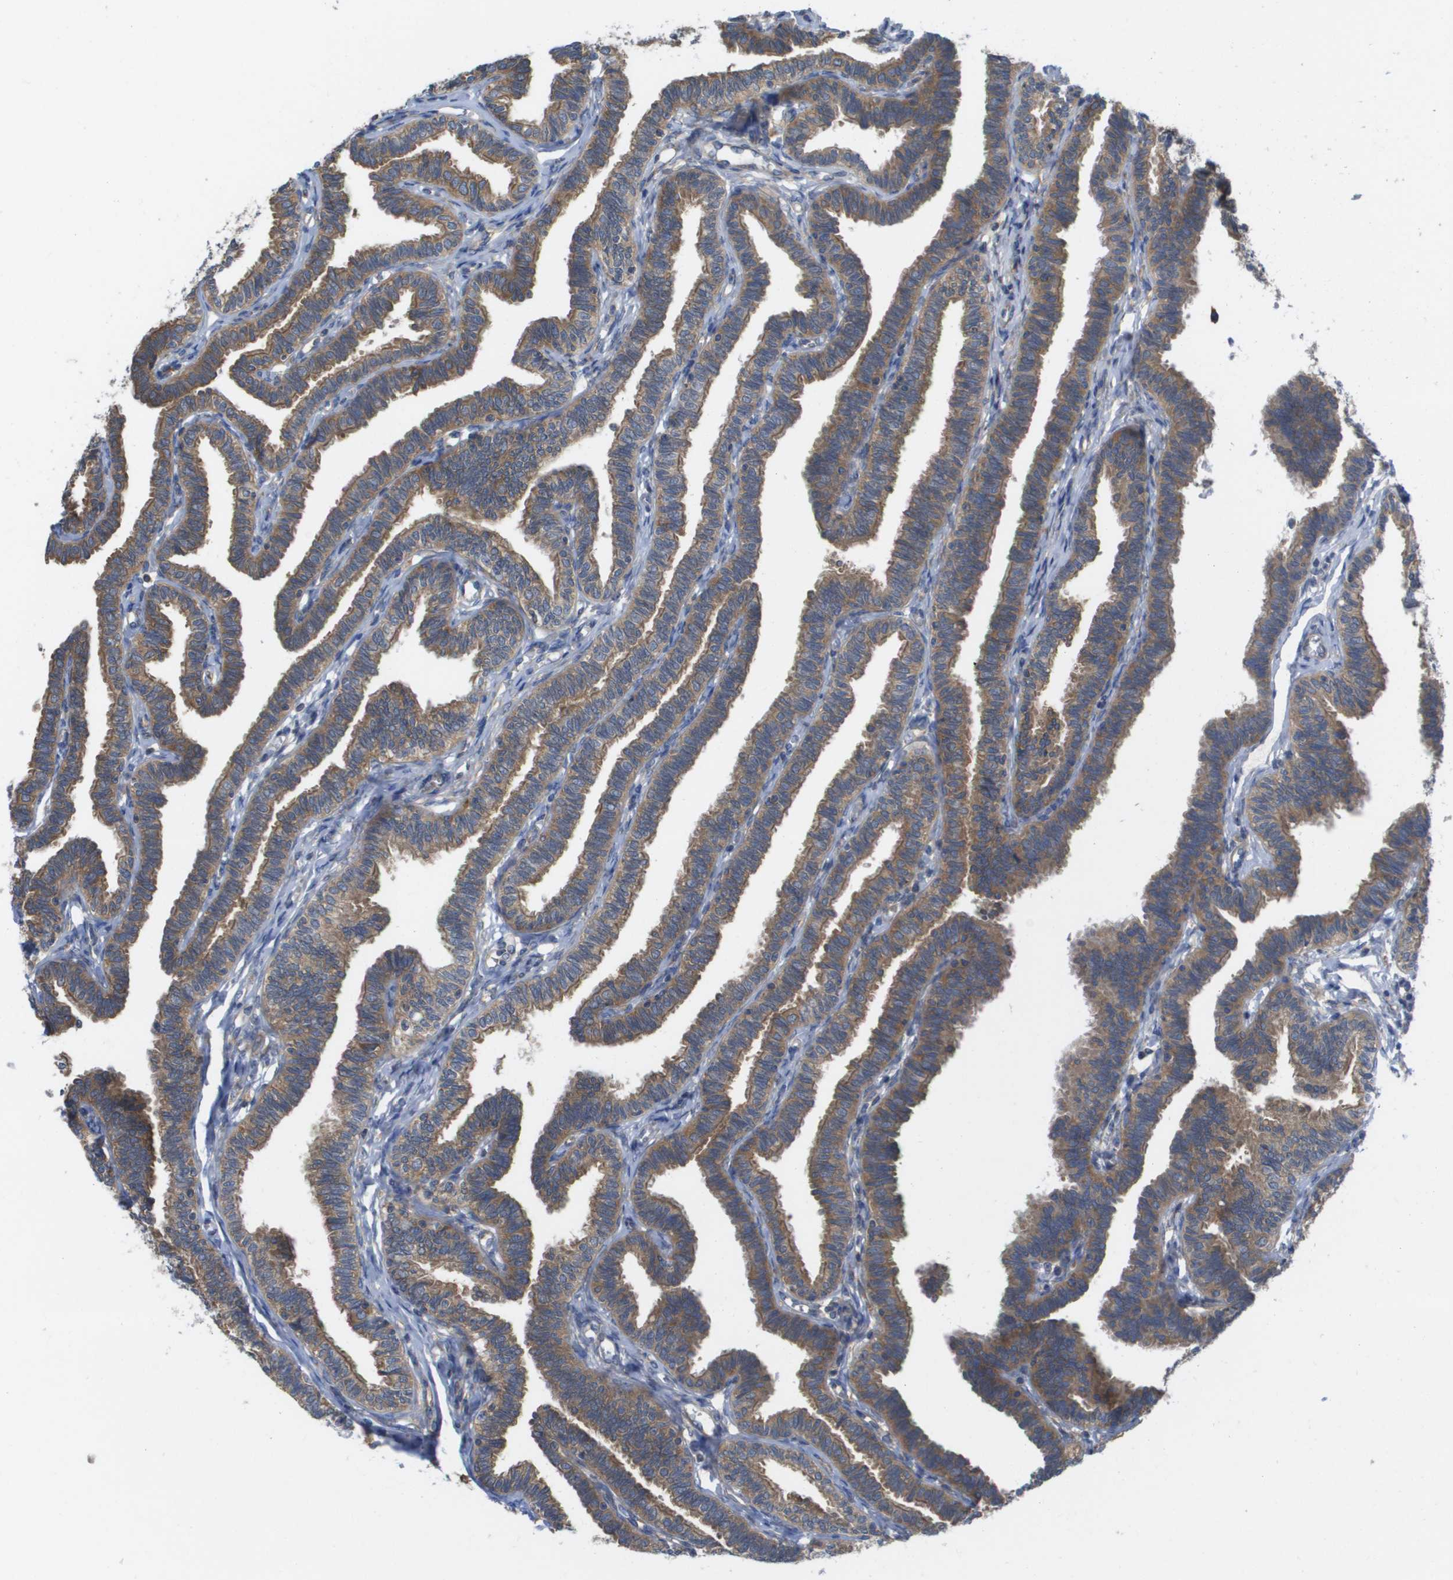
{"staining": {"intensity": "moderate", "quantity": ">75%", "location": "cytoplasmic/membranous"}, "tissue": "fallopian tube", "cell_type": "Glandular cells", "image_type": "normal", "snomed": [{"axis": "morphology", "description": "Normal tissue, NOS"}, {"axis": "topography", "description": "Fallopian tube"}, {"axis": "topography", "description": "Ovary"}], "caption": "Brown immunohistochemical staining in unremarkable fallopian tube demonstrates moderate cytoplasmic/membranous expression in about >75% of glandular cells.", "gene": "EIF4G2", "patient": {"sex": "female", "age": 23}}